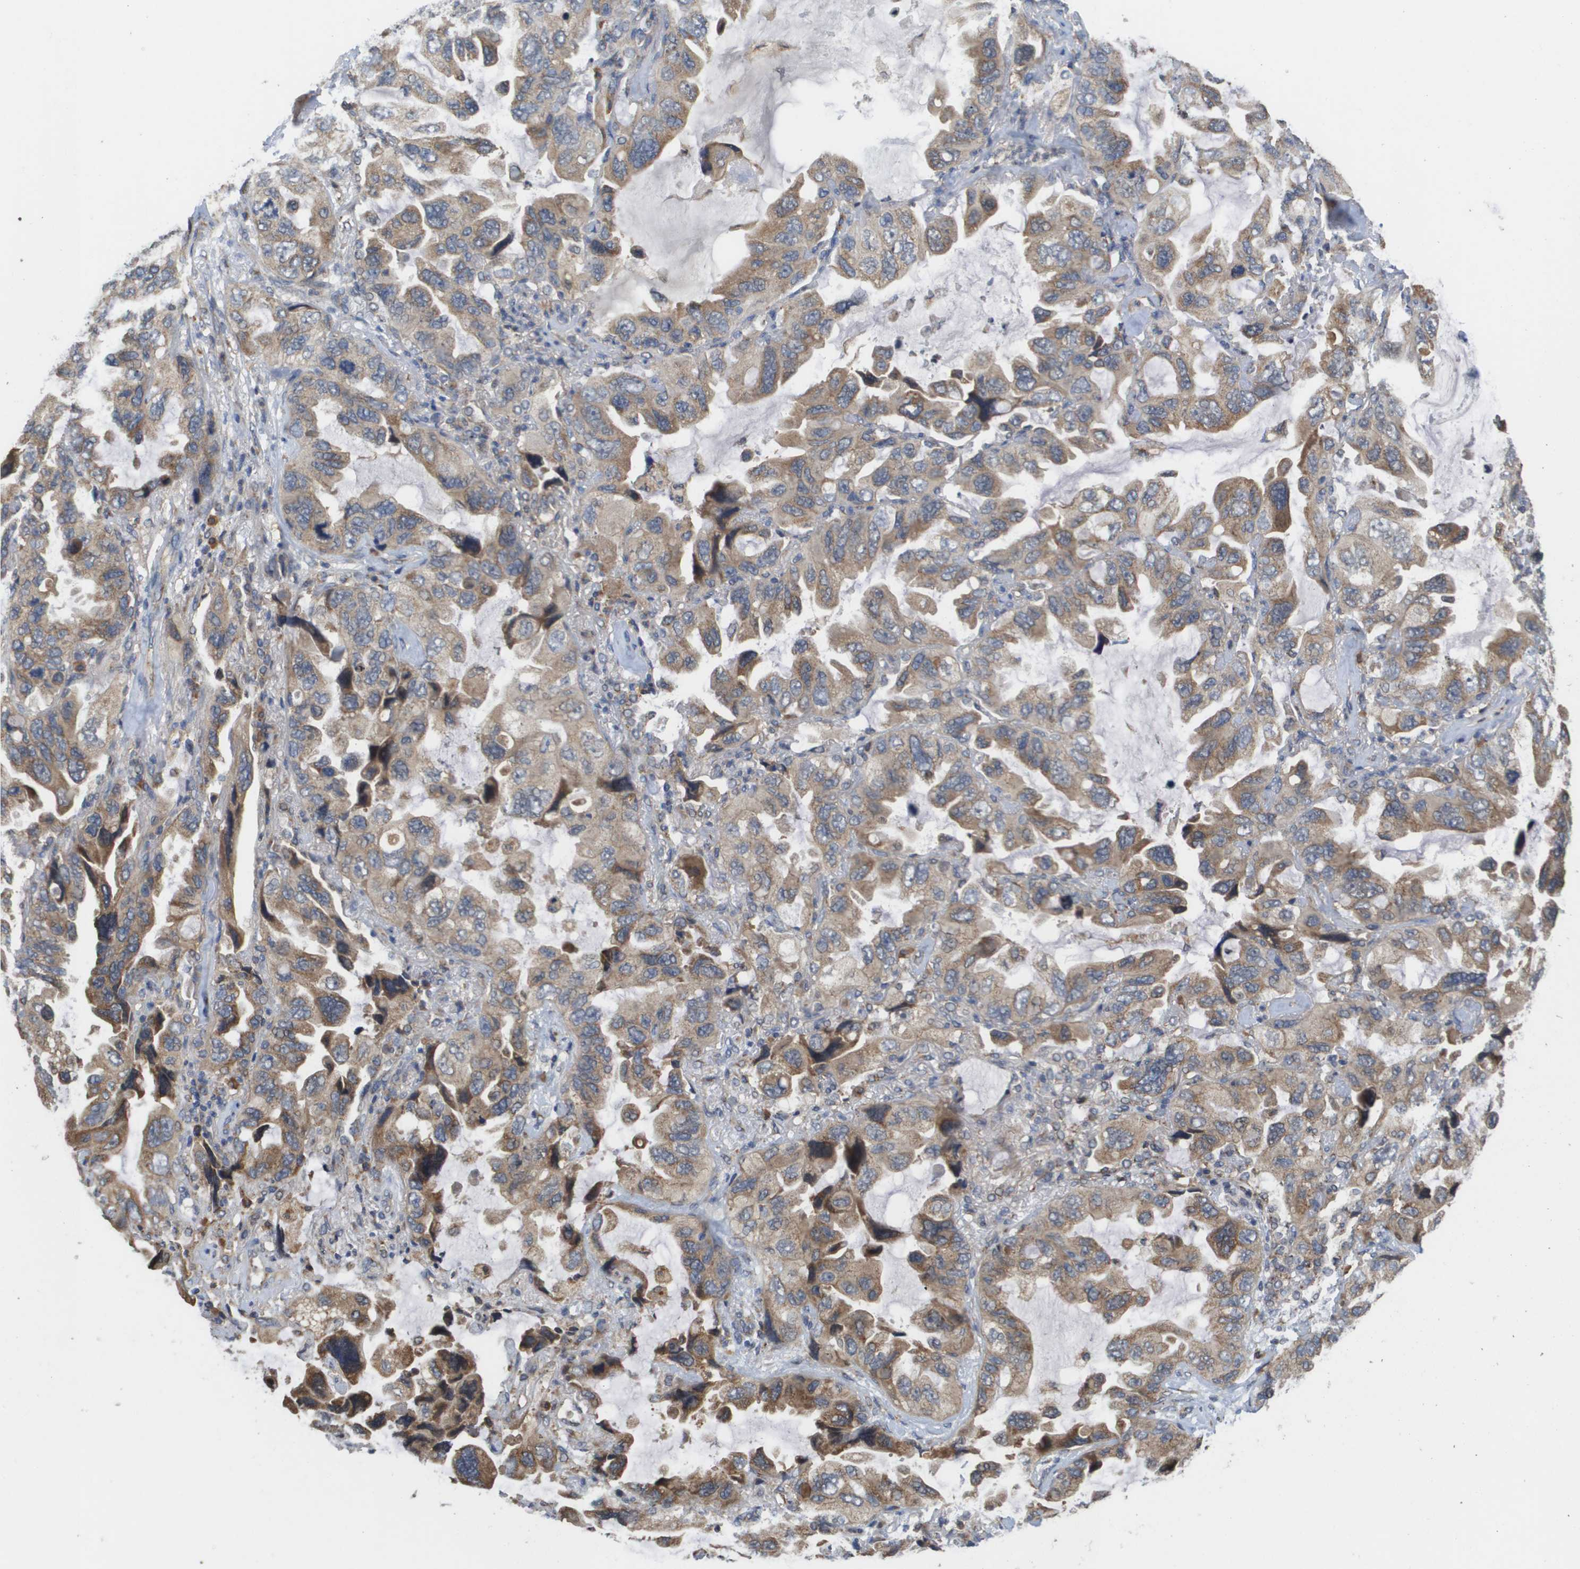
{"staining": {"intensity": "moderate", "quantity": ">75%", "location": "cytoplasmic/membranous"}, "tissue": "lung cancer", "cell_type": "Tumor cells", "image_type": "cancer", "snomed": [{"axis": "morphology", "description": "Squamous cell carcinoma, NOS"}, {"axis": "topography", "description": "Lung"}], "caption": "The micrograph displays immunohistochemical staining of squamous cell carcinoma (lung). There is moderate cytoplasmic/membranous expression is present in approximately >75% of tumor cells.", "gene": "PCK1", "patient": {"sex": "female", "age": 73}}